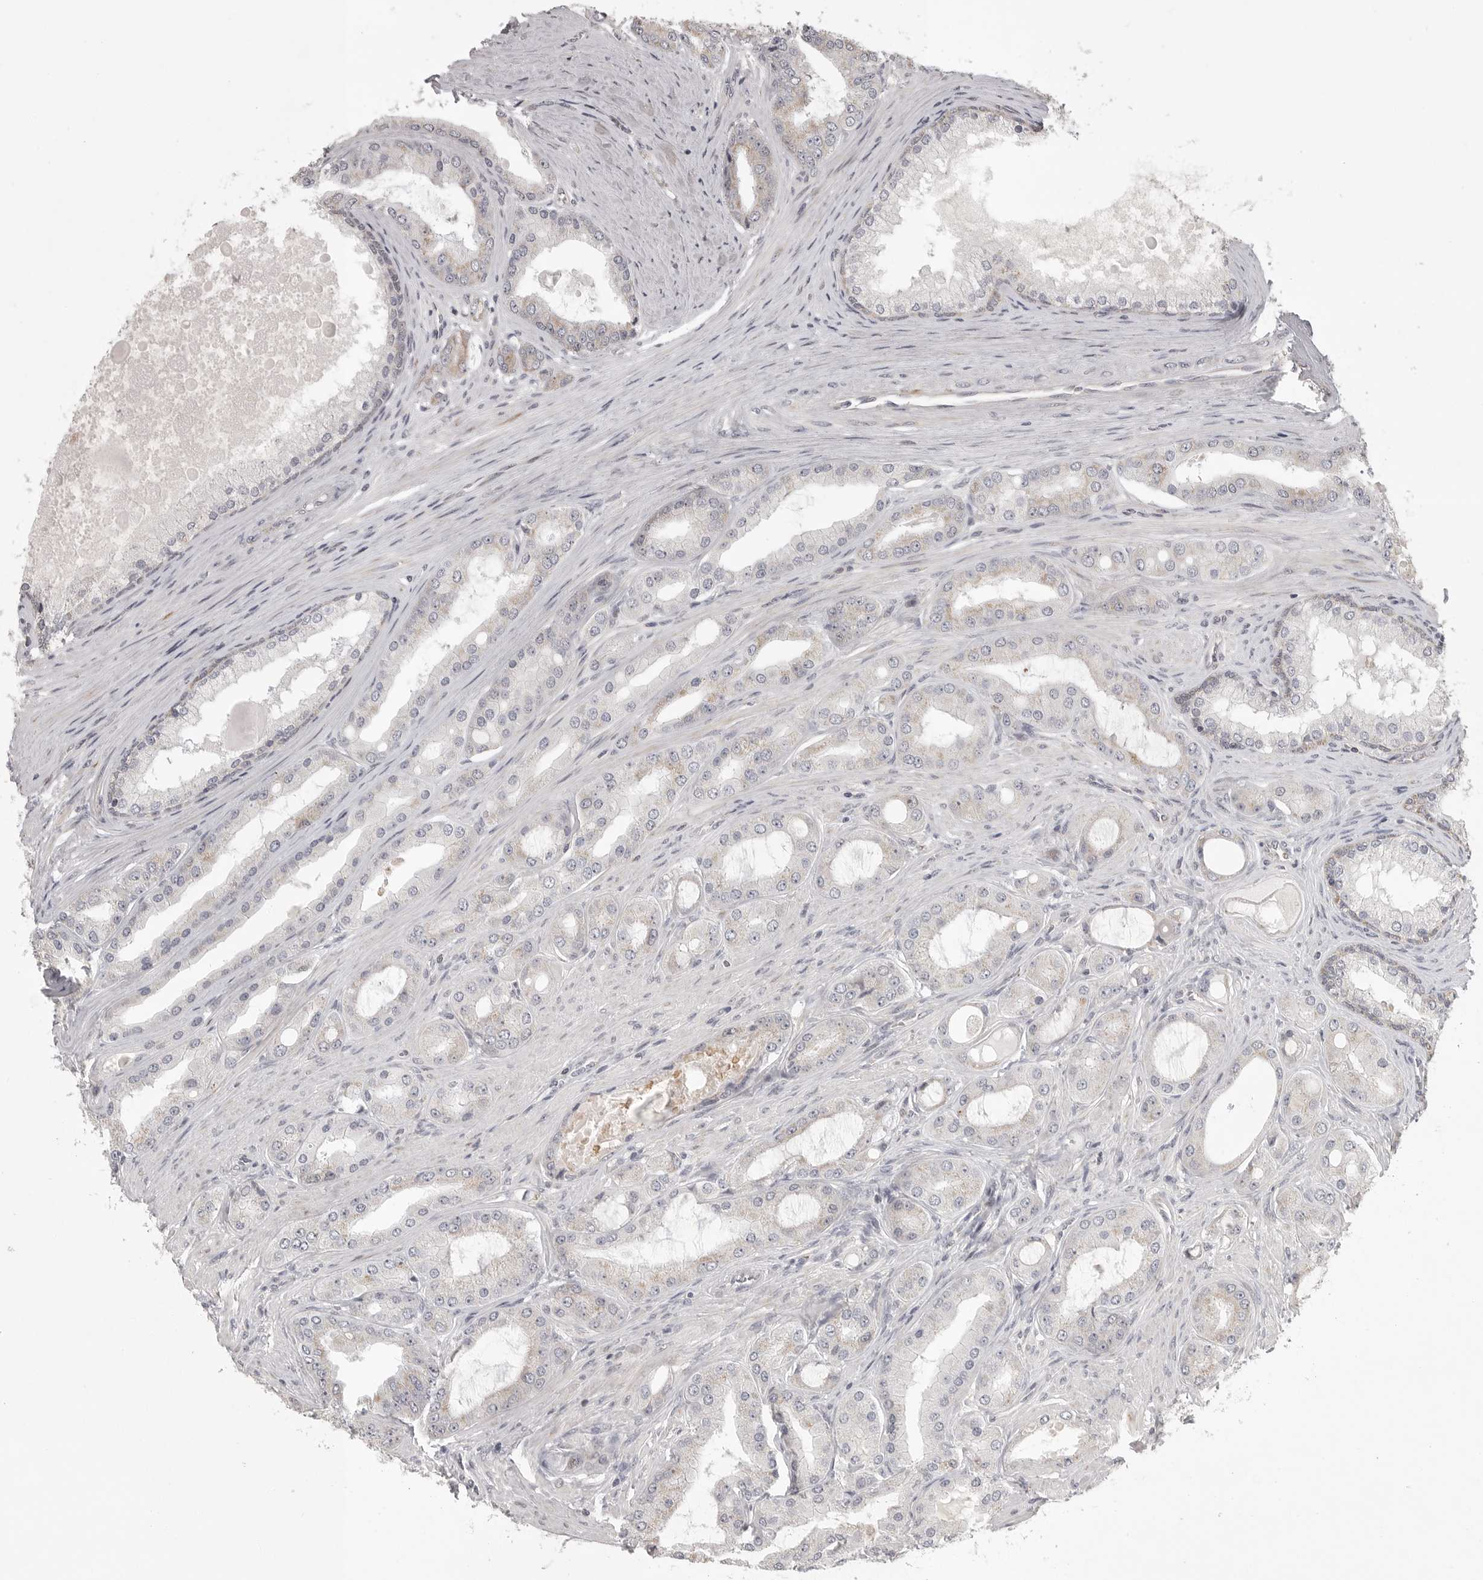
{"staining": {"intensity": "weak", "quantity": "<25%", "location": "cytoplasmic/membranous"}, "tissue": "prostate cancer", "cell_type": "Tumor cells", "image_type": "cancer", "snomed": [{"axis": "morphology", "description": "Adenocarcinoma, High grade"}, {"axis": "topography", "description": "Prostate"}], "caption": "The micrograph demonstrates no staining of tumor cells in prostate cancer.", "gene": "POLE2", "patient": {"sex": "male", "age": 60}}